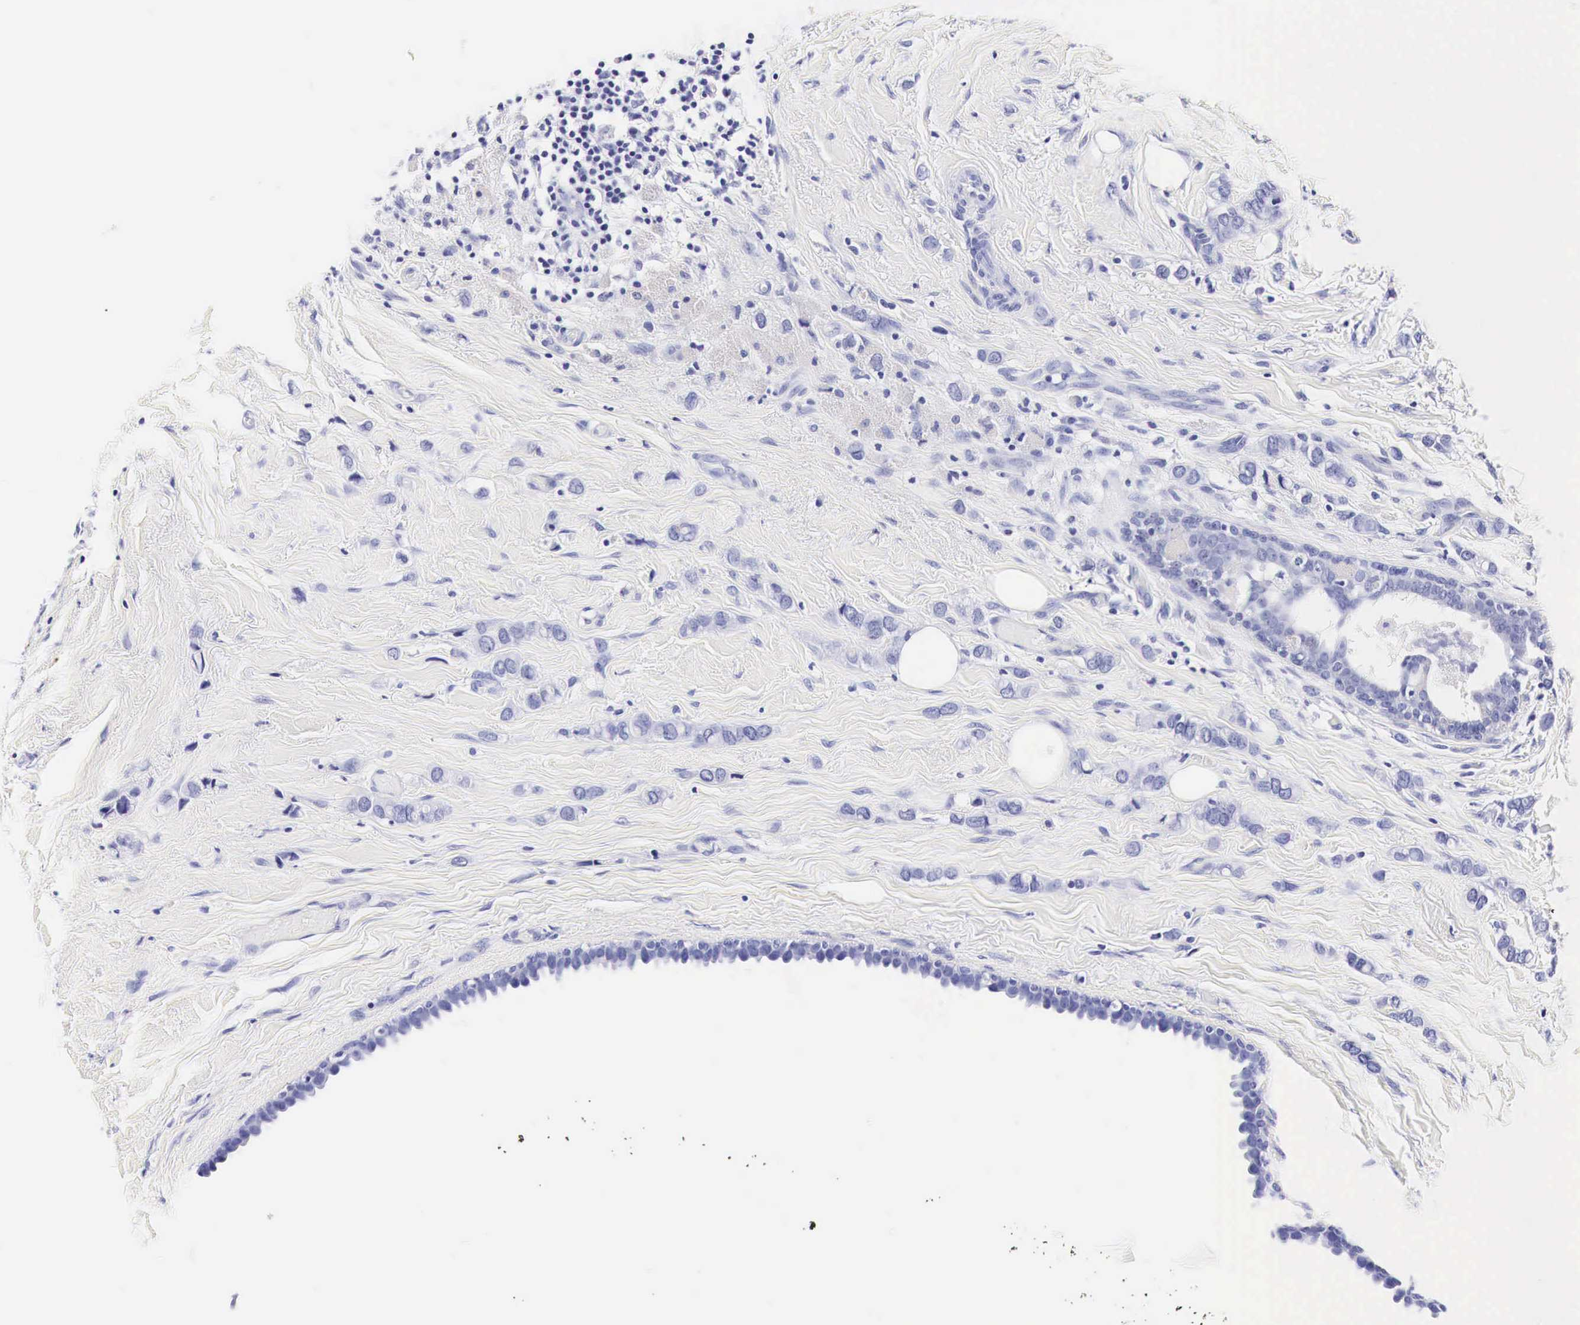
{"staining": {"intensity": "negative", "quantity": "none", "location": "none"}, "tissue": "breast cancer", "cell_type": "Tumor cells", "image_type": "cancer", "snomed": [{"axis": "morphology", "description": "Duct carcinoma"}, {"axis": "topography", "description": "Breast"}], "caption": "The histopathology image shows no significant positivity in tumor cells of breast cancer. (Brightfield microscopy of DAB IHC at high magnification).", "gene": "ACP3", "patient": {"sex": "female", "age": 72}}